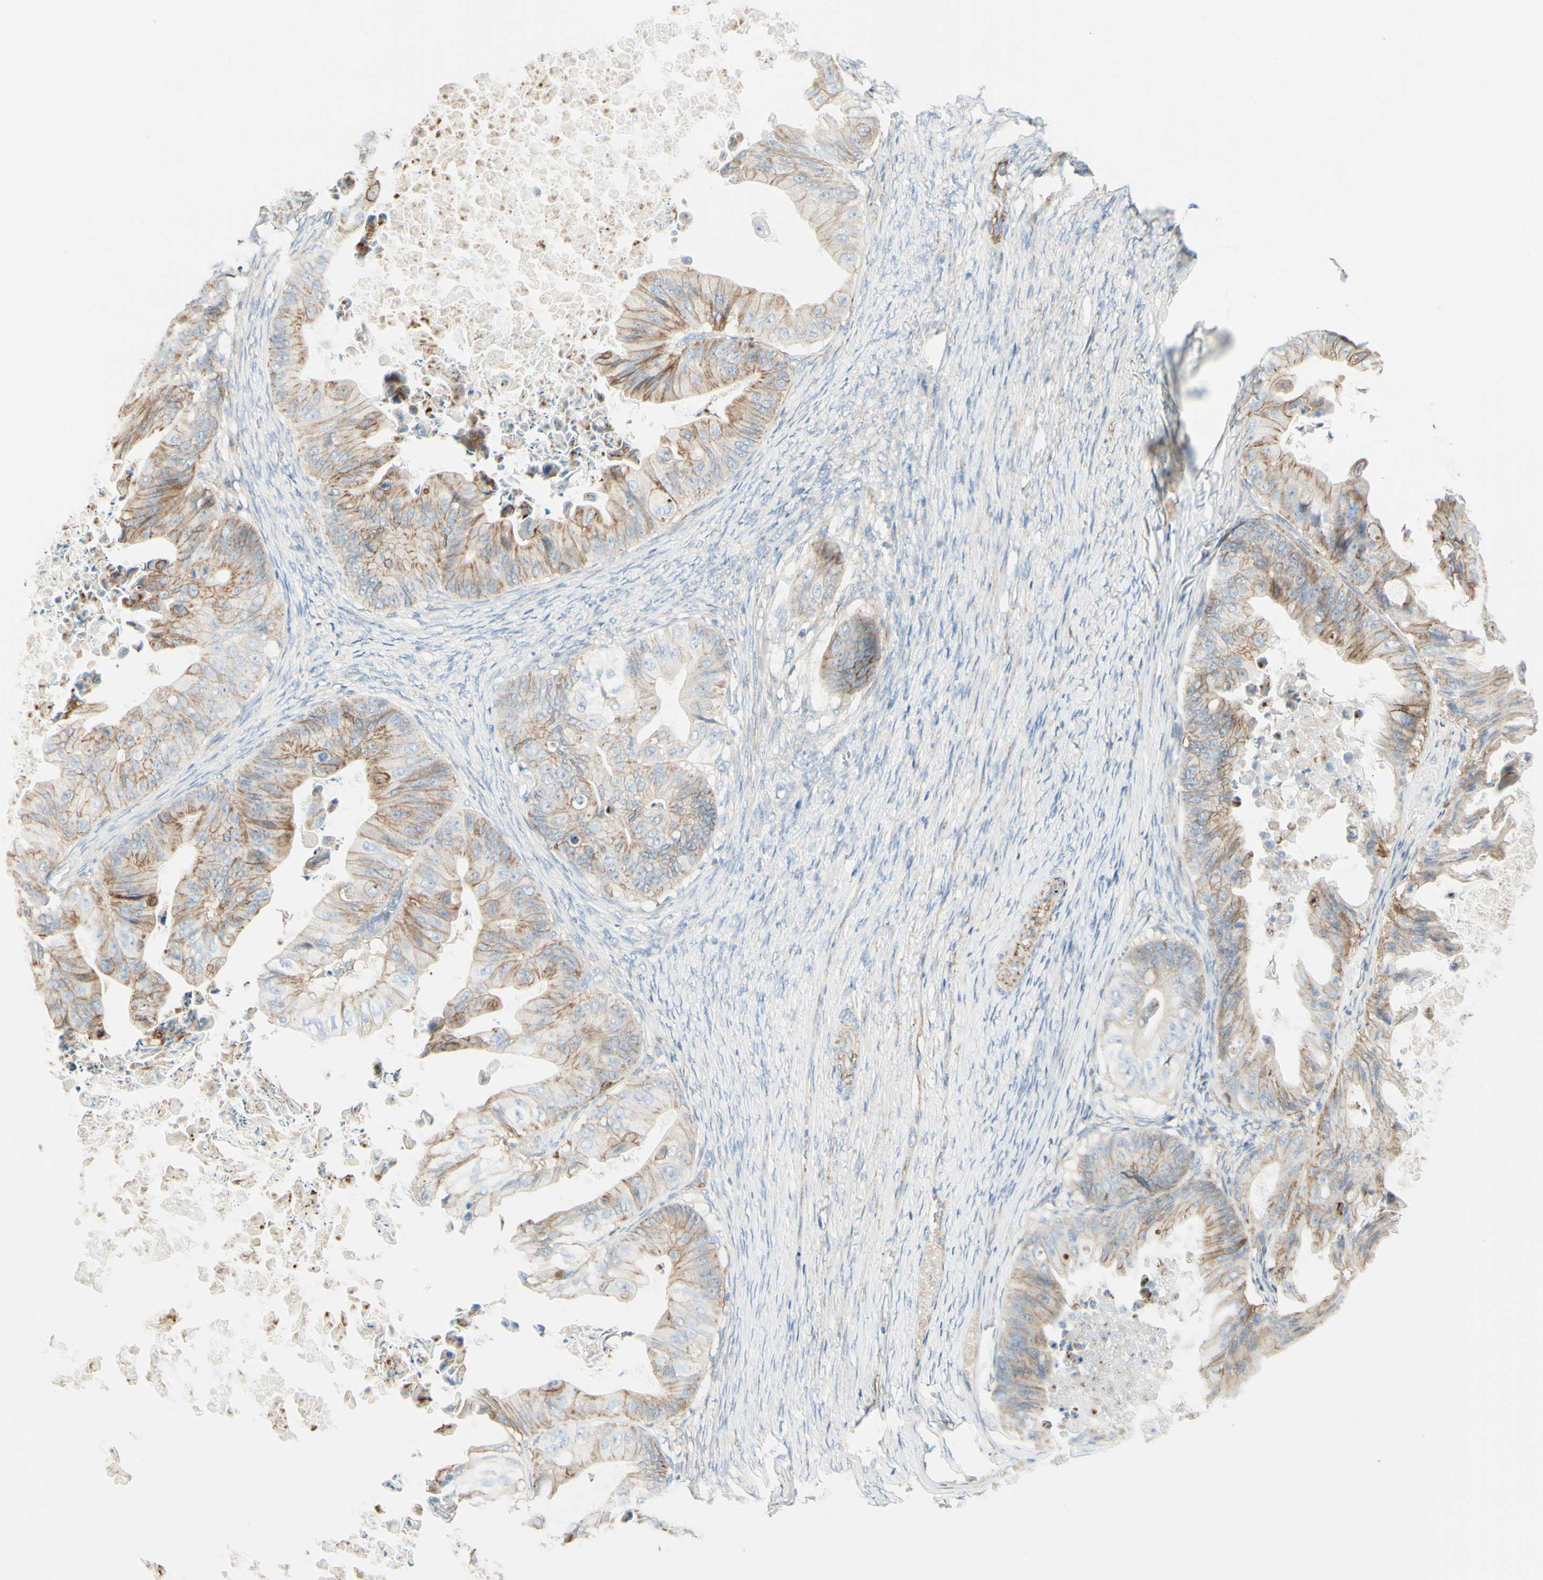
{"staining": {"intensity": "moderate", "quantity": "25%-75%", "location": "cytoplasmic/membranous"}, "tissue": "ovarian cancer", "cell_type": "Tumor cells", "image_type": "cancer", "snomed": [{"axis": "morphology", "description": "Cystadenocarcinoma, mucinous, NOS"}, {"axis": "topography", "description": "Ovary"}], "caption": "Tumor cells reveal medium levels of moderate cytoplasmic/membranous positivity in about 25%-75% of cells in ovarian cancer (mucinous cystadenocarcinoma).", "gene": "ALCAM", "patient": {"sex": "female", "age": 37}}